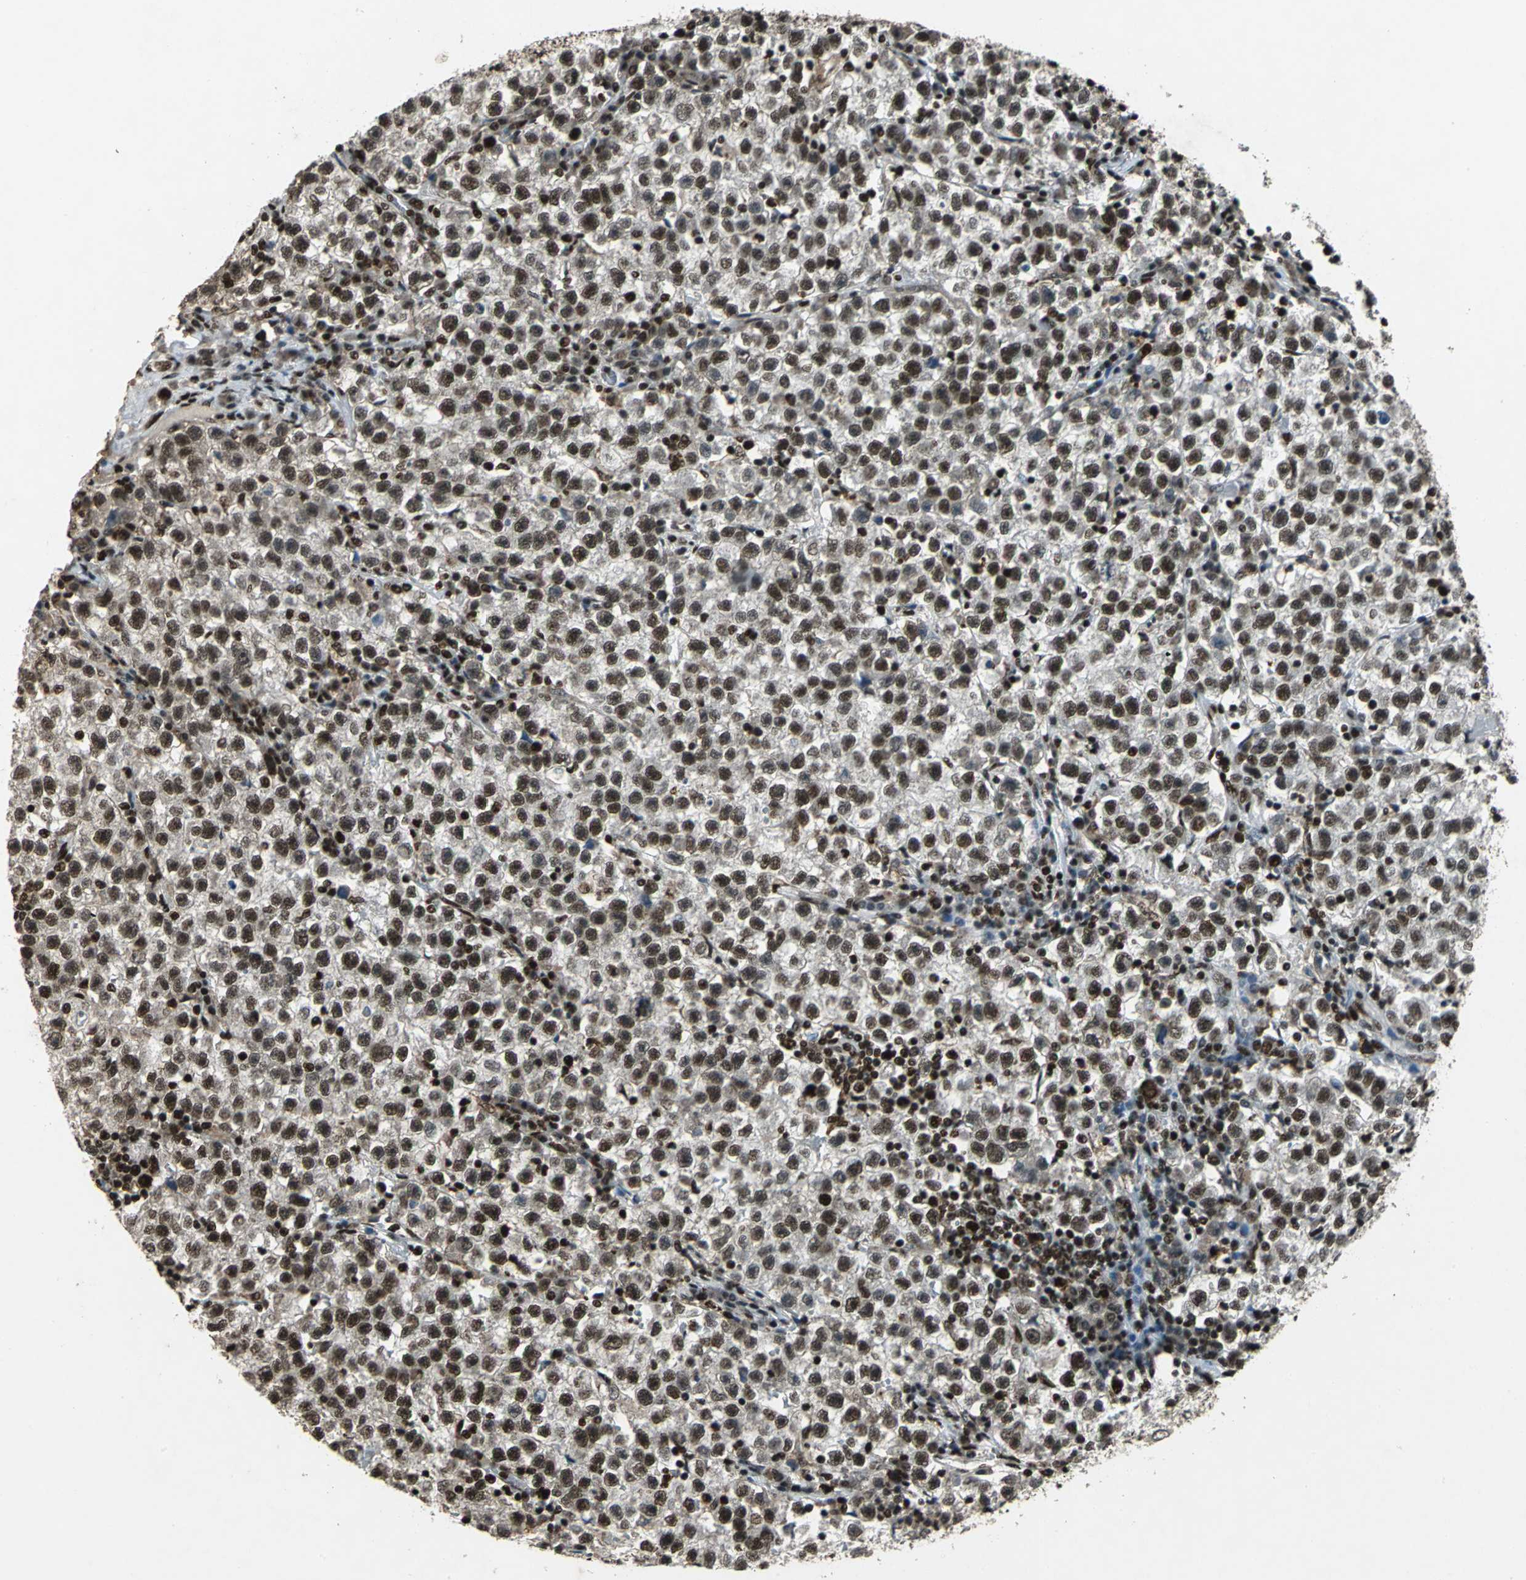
{"staining": {"intensity": "strong", "quantity": ">75%", "location": "nuclear"}, "tissue": "testis cancer", "cell_type": "Tumor cells", "image_type": "cancer", "snomed": [{"axis": "morphology", "description": "Seminoma, NOS"}, {"axis": "topography", "description": "Testis"}], "caption": "Immunohistochemistry histopathology image of neoplastic tissue: human testis cancer (seminoma) stained using immunohistochemistry demonstrates high levels of strong protein expression localized specifically in the nuclear of tumor cells, appearing as a nuclear brown color.", "gene": "MTA2", "patient": {"sex": "male", "age": 22}}